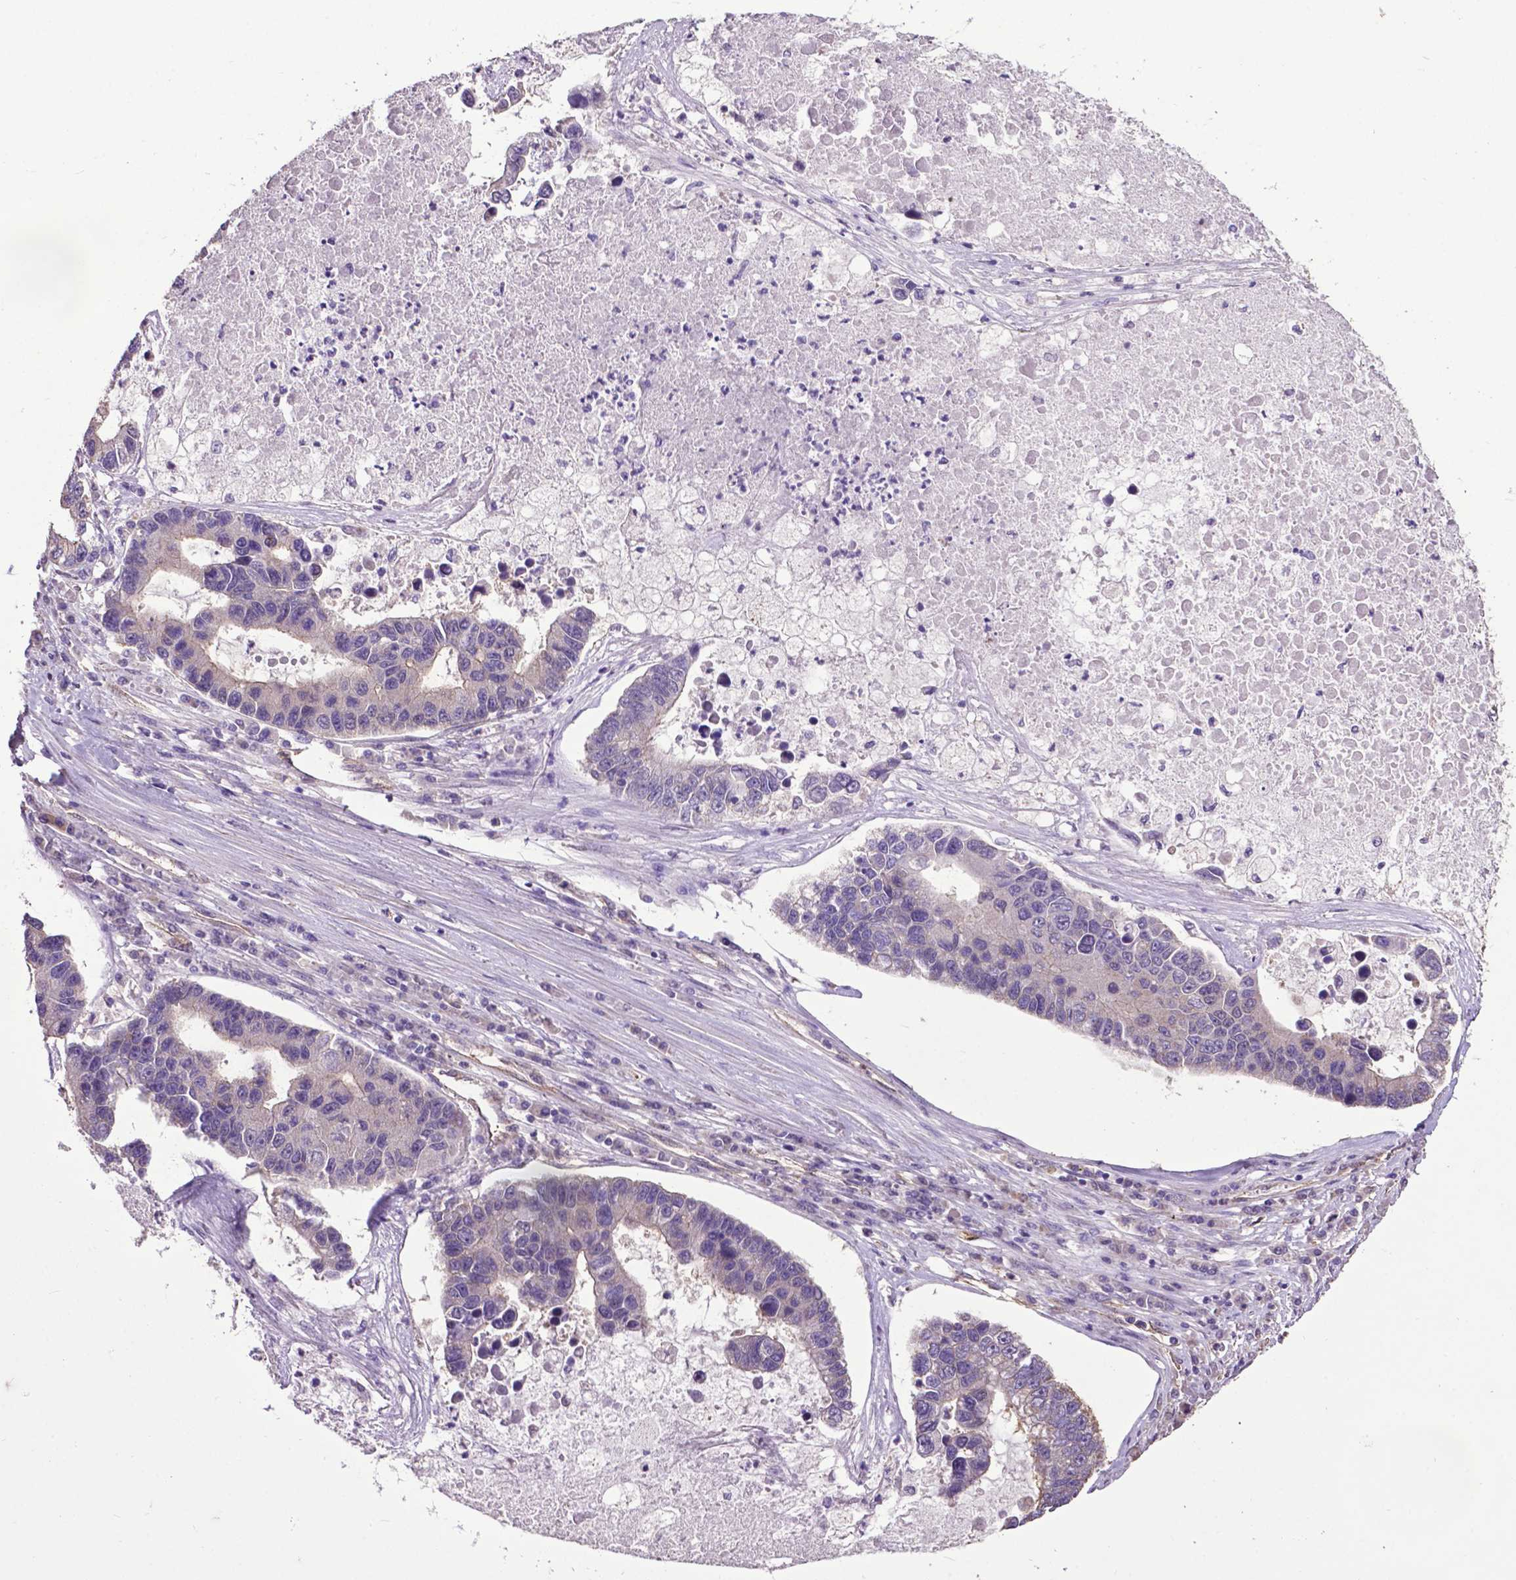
{"staining": {"intensity": "negative", "quantity": "none", "location": "none"}, "tissue": "lung cancer", "cell_type": "Tumor cells", "image_type": "cancer", "snomed": [{"axis": "morphology", "description": "Adenocarcinoma, NOS"}, {"axis": "topography", "description": "Bronchus"}, {"axis": "topography", "description": "Lung"}], "caption": "Tumor cells show no significant protein positivity in adenocarcinoma (lung). (Immunohistochemistry (ihc), brightfield microscopy, high magnification).", "gene": "PDLIM1", "patient": {"sex": "female", "age": 51}}